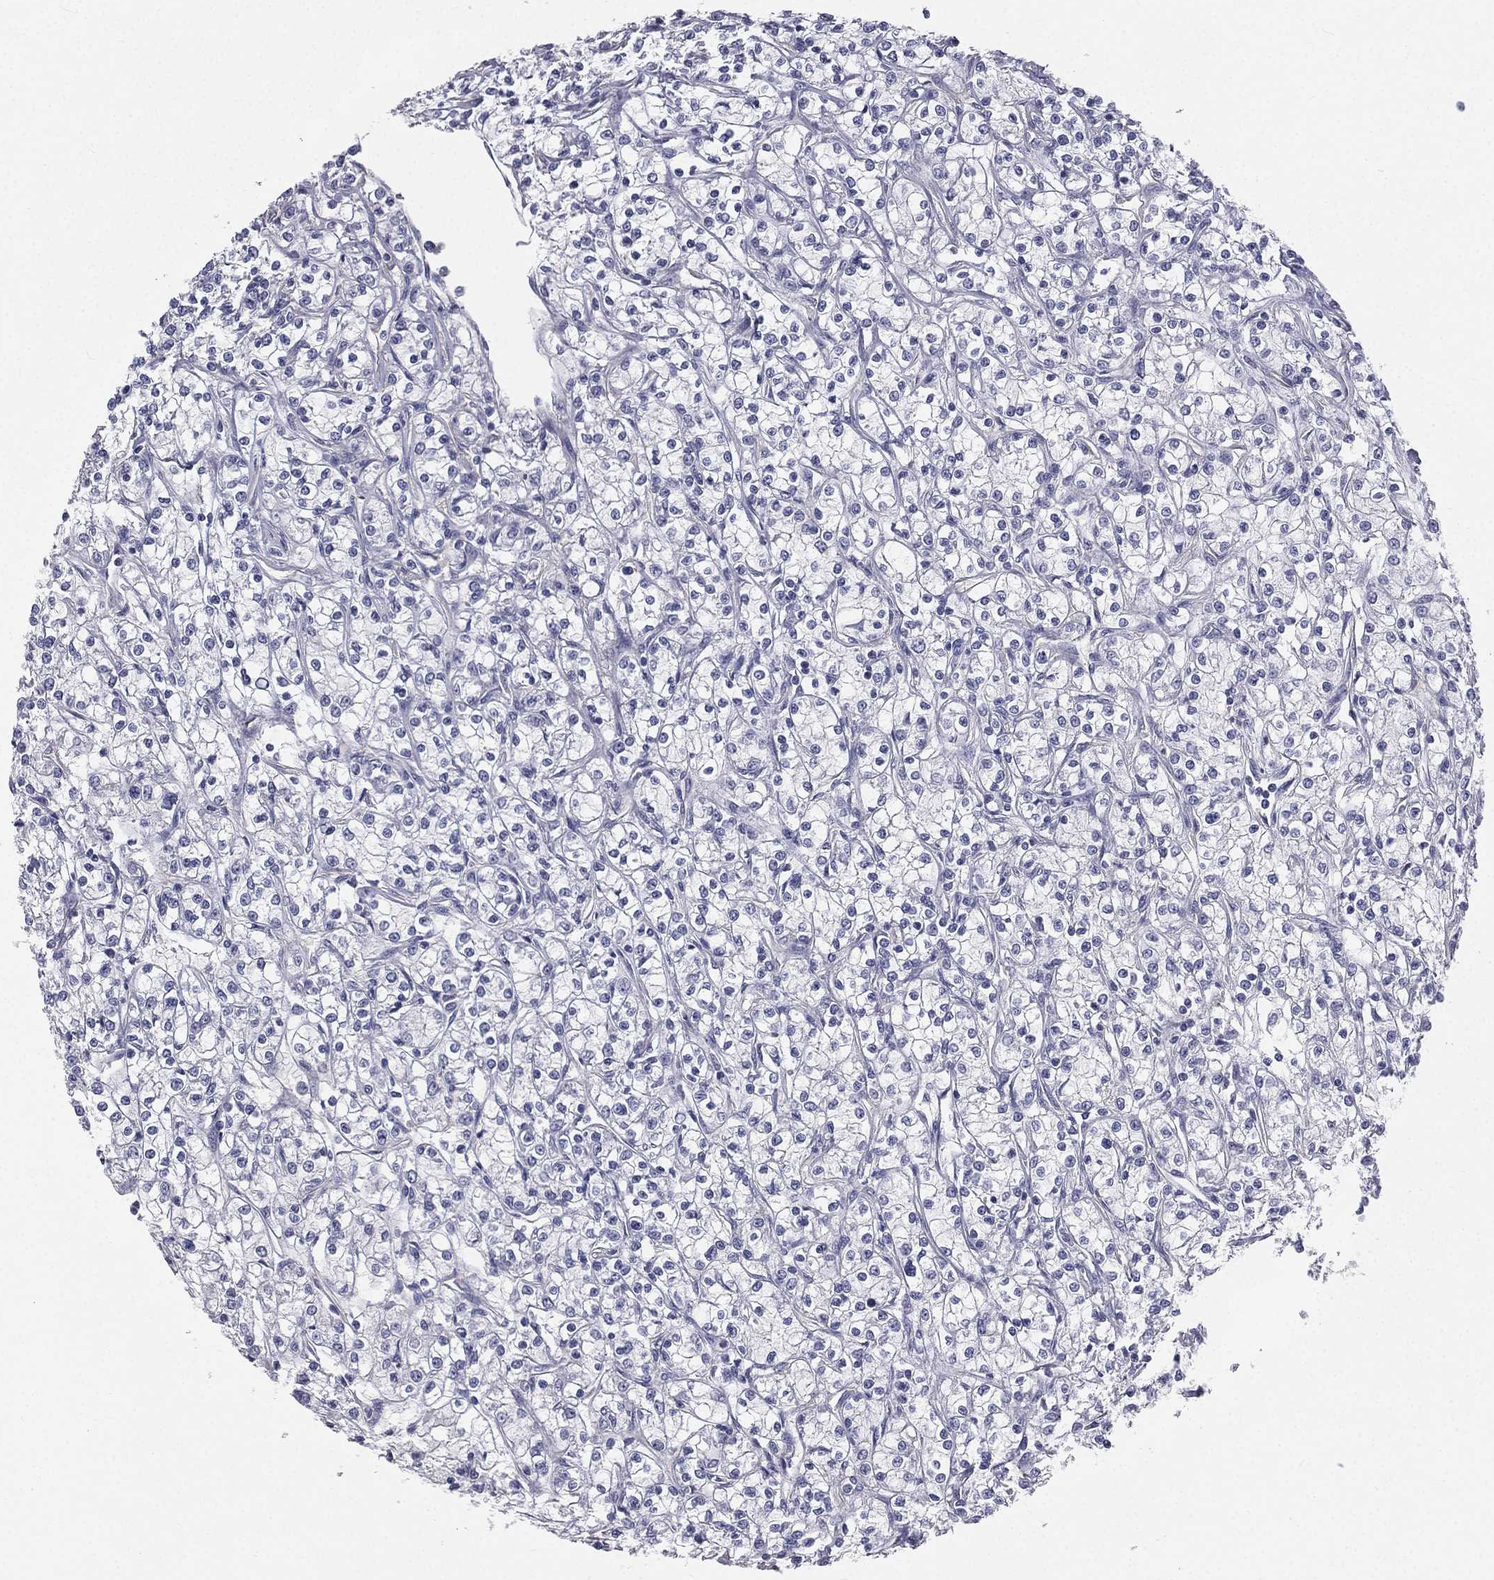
{"staining": {"intensity": "negative", "quantity": "none", "location": "none"}, "tissue": "renal cancer", "cell_type": "Tumor cells", "image_type": "cancer", "snomed": [{"axis": "morphology", "description": "Adenocarcinoma, NOS"}, {"axis": "topography", "description": "Kidney"}], "caption": "A histopathology image of renal adenocarcinoma stained for a protein displays no brown staining in tumor cells. (Immunohistochemistry (ihc), brightfield microscopy, high magnification).", "gene": "MUC13", "patient": {"sex": "female", "age": 59}}